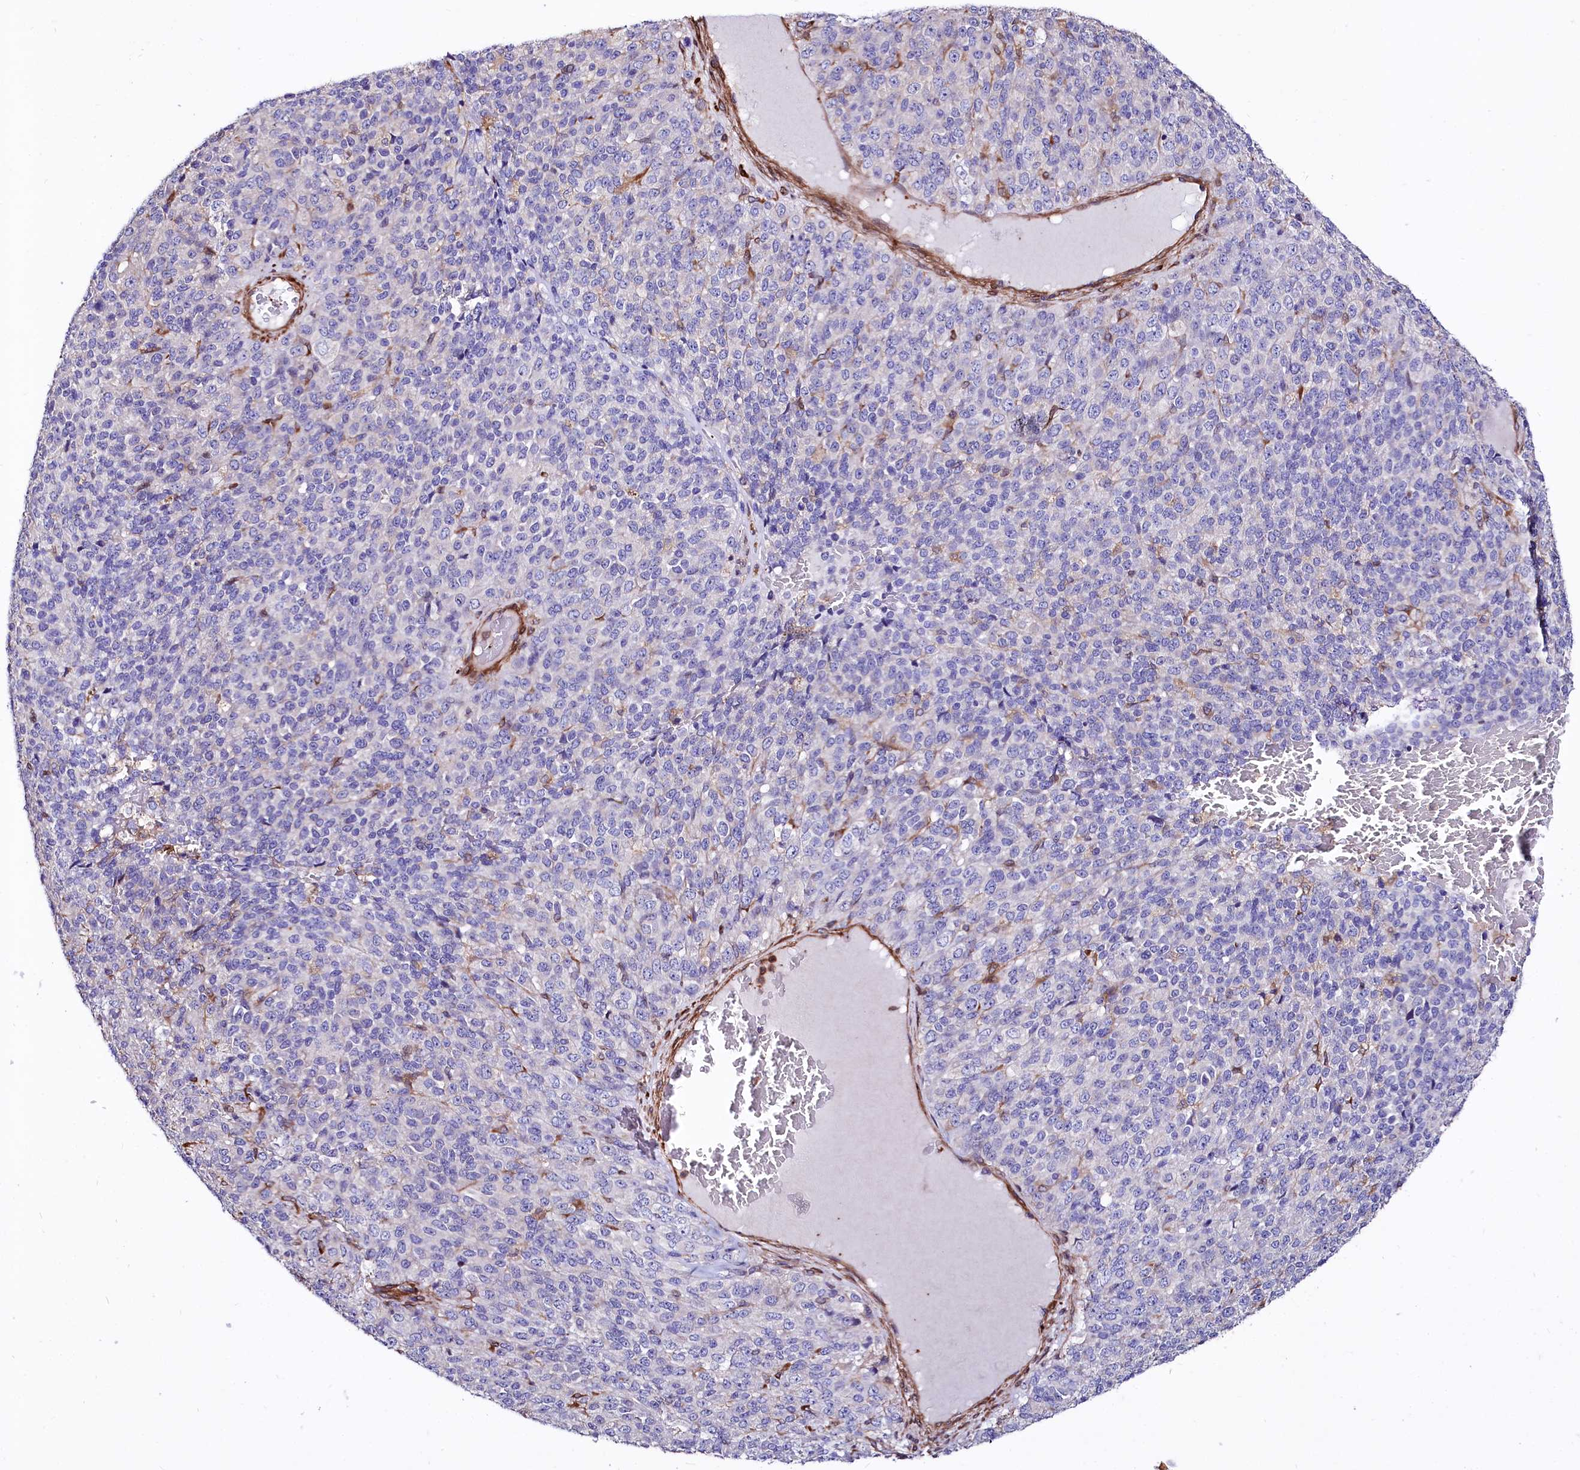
{"staining": {"intensity": "negative", "quantity": "none", "location": "none"}, "tissue": "melanoma", "cell_type": "Tumor cells", "image_type": "cancer", "snomed": [{"axis": "morphology", "description": "Malignant melanoma, Metastatic site"}, {"axis": "topography", "description": "Brain"}], "caption": "Tumor cells are negative for brown protein staining in malignant melanoma (metastatic site).", "gene": "FCHSD2", "patient": {"sex": "female", "age": 56}}